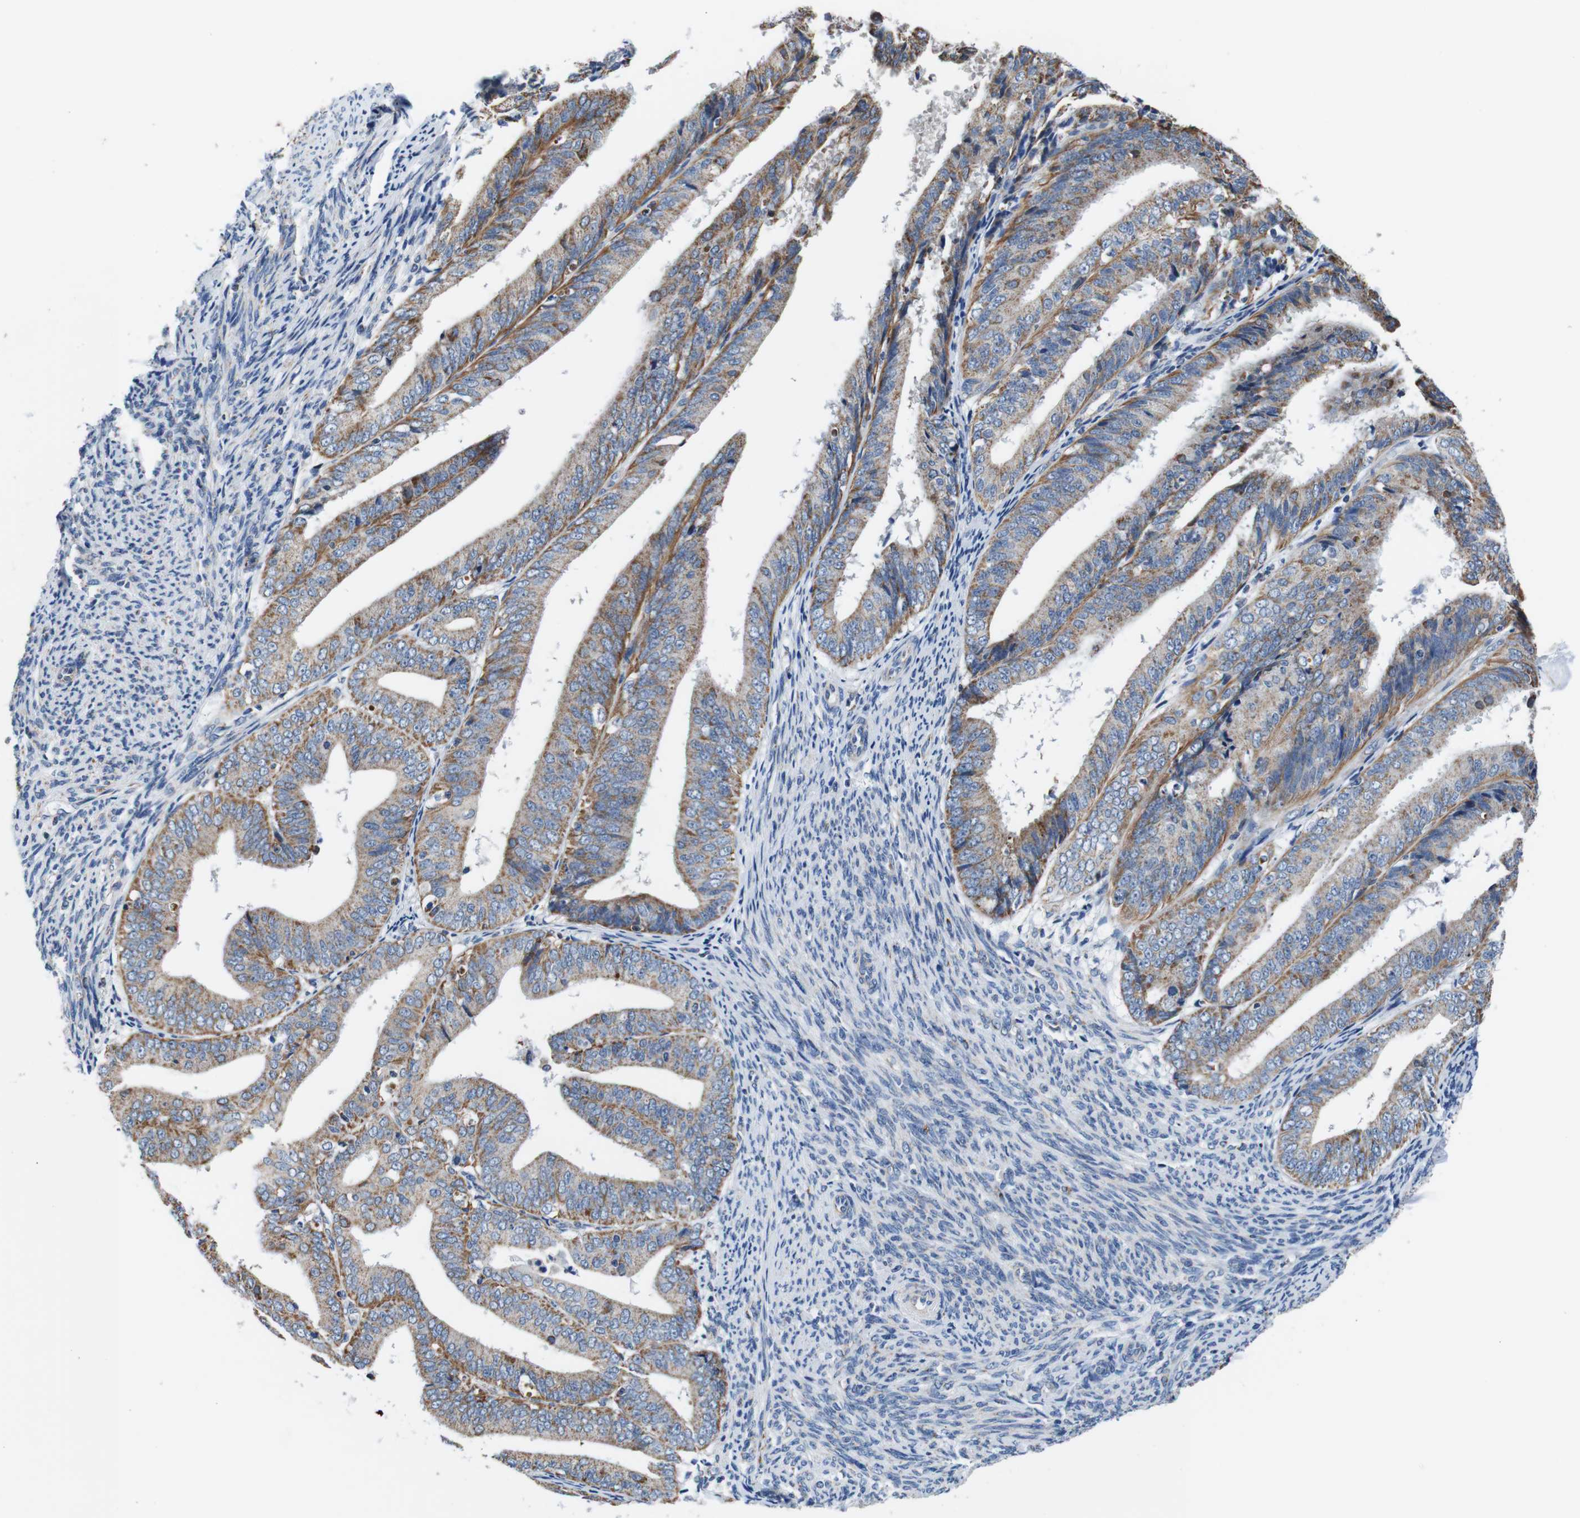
{"staining": {"intensity": "moderate", "quantity": ">75%", "location": "cytoplasmic/membranous"}, "tissue": "endometrial cancer", "cell_type": "Tumor cells", "image_type": "cancer", "snomed": [{"axis": "morphology", "description": "Adenocarcinoma, NOS"}, {"axis": "topography", "description": "Endometrium"}], "caption": "Adenocarcinoma (endometrial) tissue demonstrates moderate cytoplasmic/membranous positivity in approximately >75% of tumor cells The staining was performed using DAB to visualize the protein expression in brown, while the nuclei were stained in blue with hematoxylin (Magnification: 20x).", "gene": "LRP4", "patient": {"sex": "female", "age": 63}}